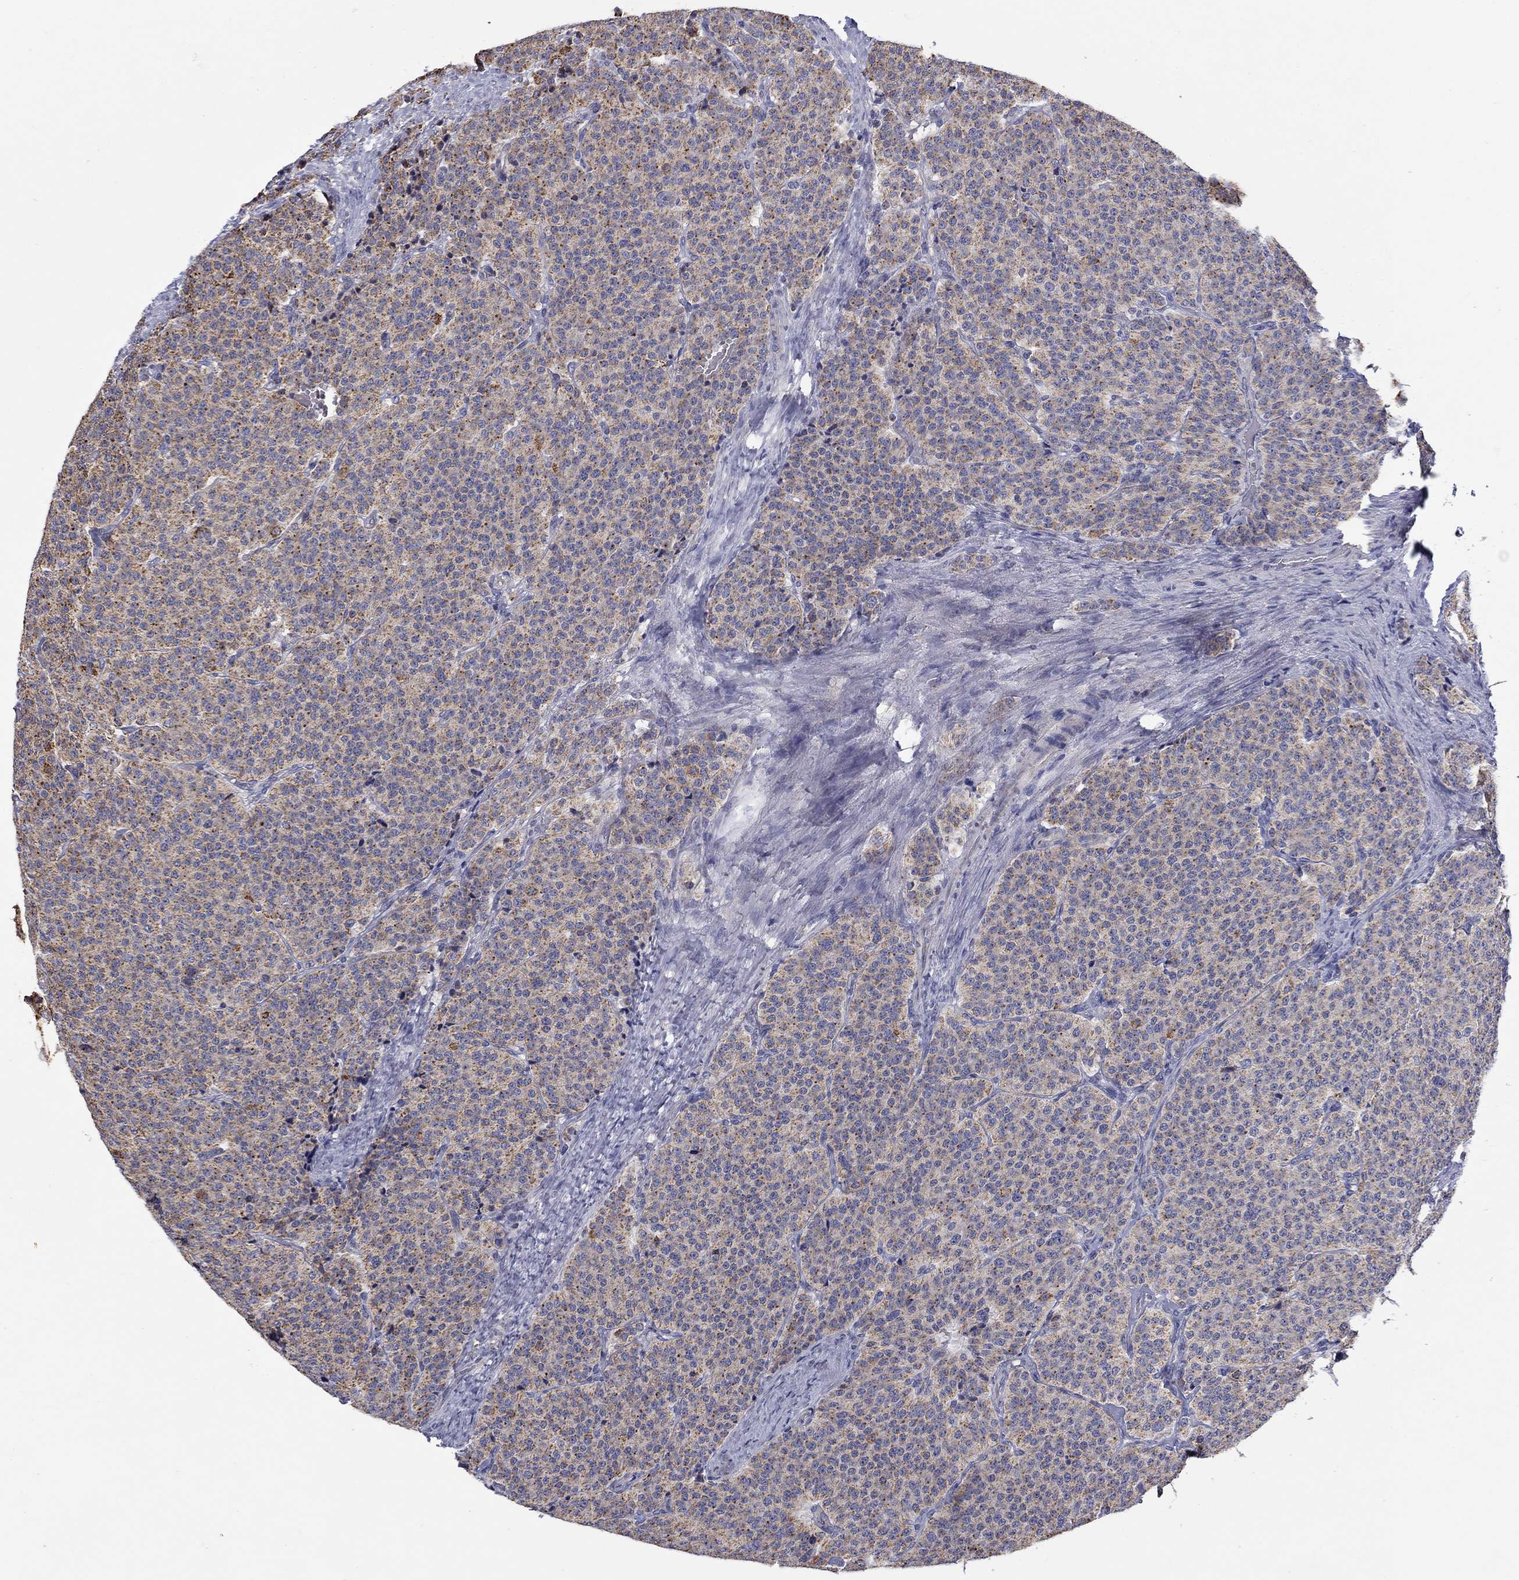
{"staining": {"intensity": "moderate", "quantity": "<25%", "location": "cytoplasmic/membranous"}, "tissue": "carcinoid", "cell_type": "Tumor cells", "image_type": "cancer", "snomed": [{"axis": "morphology", "description": "Carcinoid, malignant, NOS"}, {"axis": "topography", "description": "Small intestine"}], "caption": "A brown stain highlights moderate cytoplasmic/membranous staining of a protein in carcinoid (malignant) tumor cells.", "gene": "HPS5", "patient": {"sex": "female", "age": 58}}